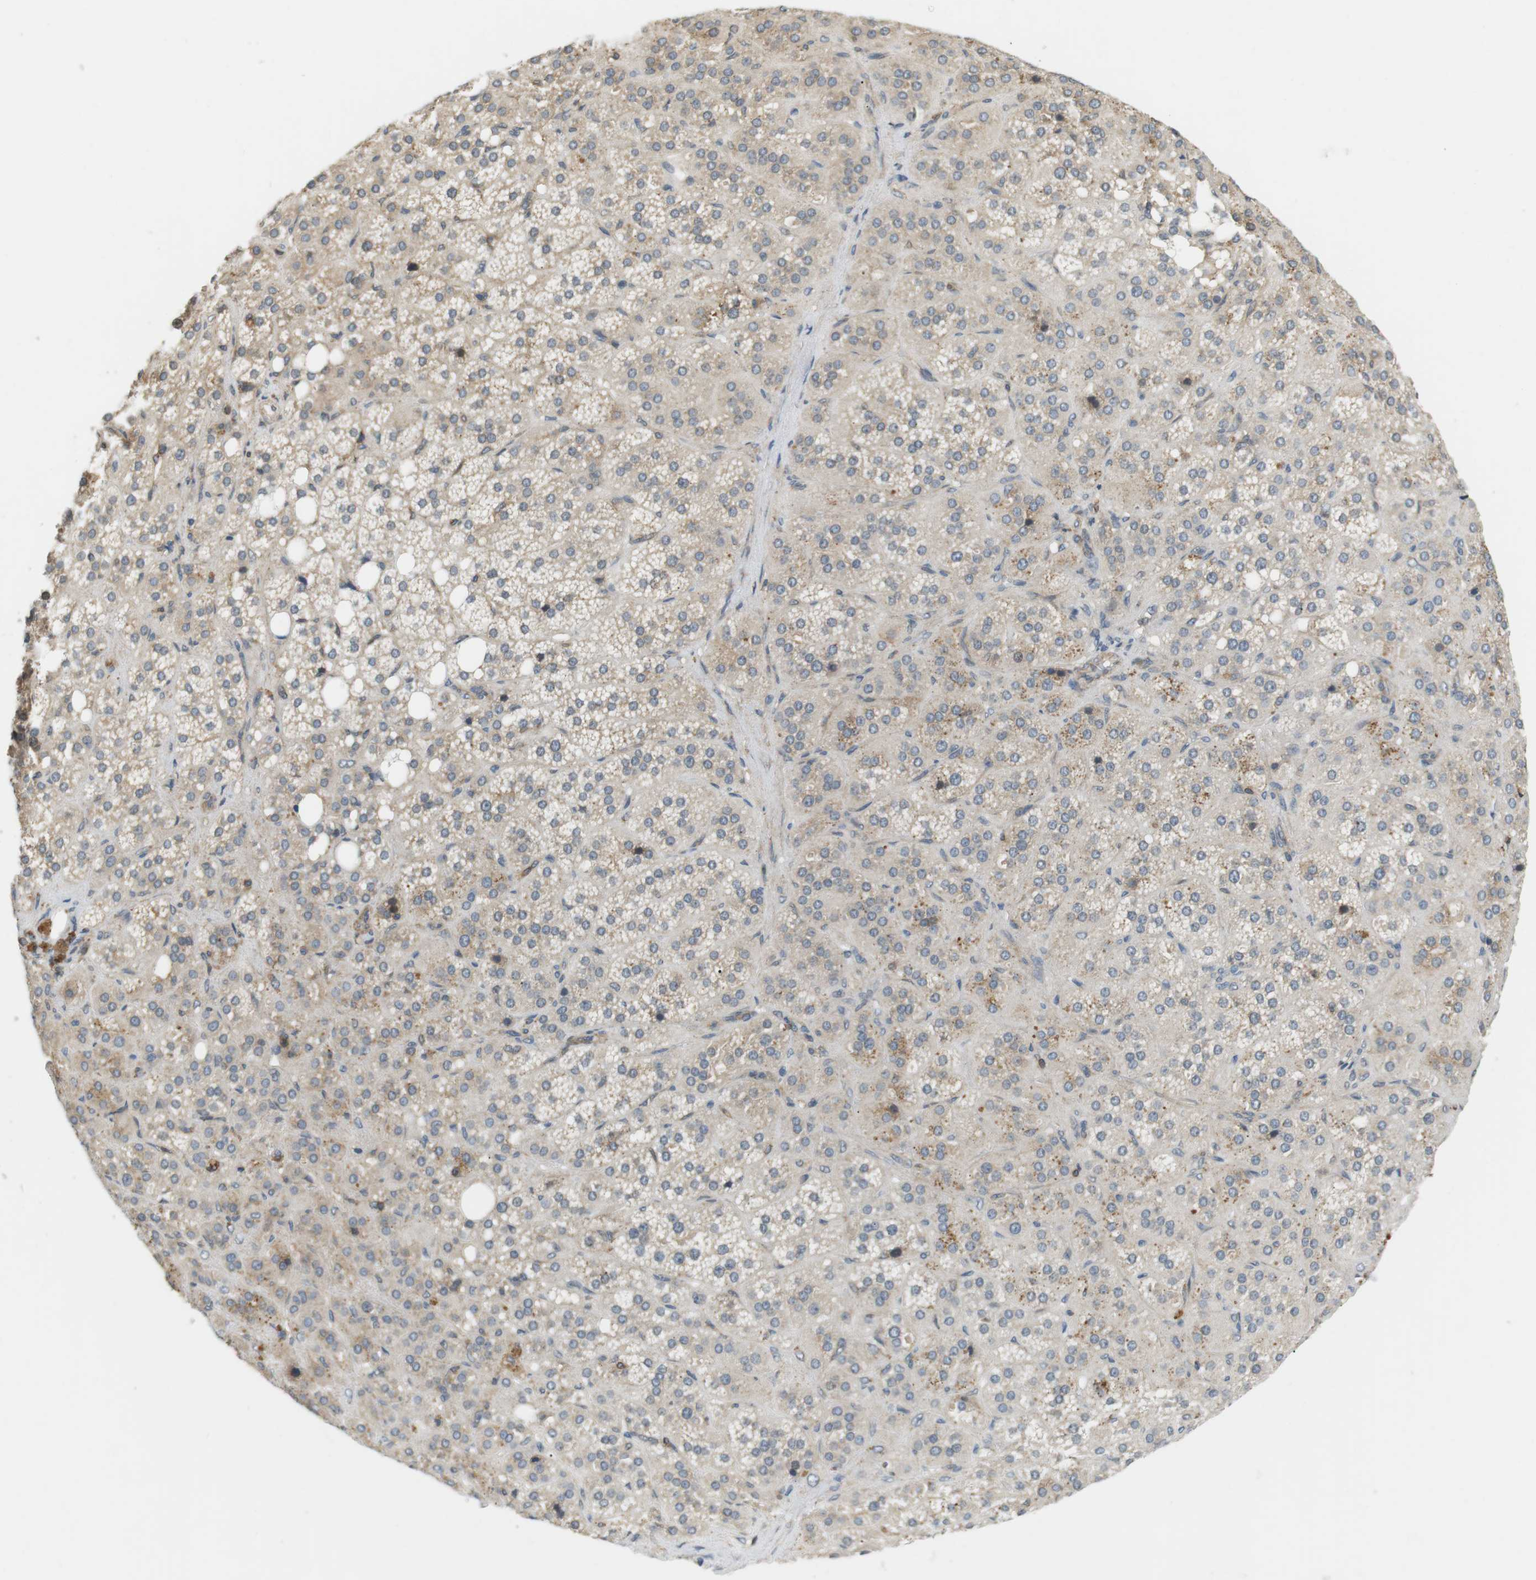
{"staining": {"intensity": "weak", "quantity": ">75%", "location": "cytoplasmic/membranous"}, "tissue": "adrenal gland", "cell_type": "Glandular cells", "image_type": "normal", "snomed": [{"axis": "morphology", "description": "Normal tissue, NOS"}, {"axis": "topography", "description": "Adrenal gland"}], "caption": "Protein staining by immunohistochemistry shows weak cytoplasmic/membranous expression in approximately >75% of glandular cells in unremarkable adrenal gland.", "gene": "P2RY1", "patient": {"sex": "female", "age": 59}}